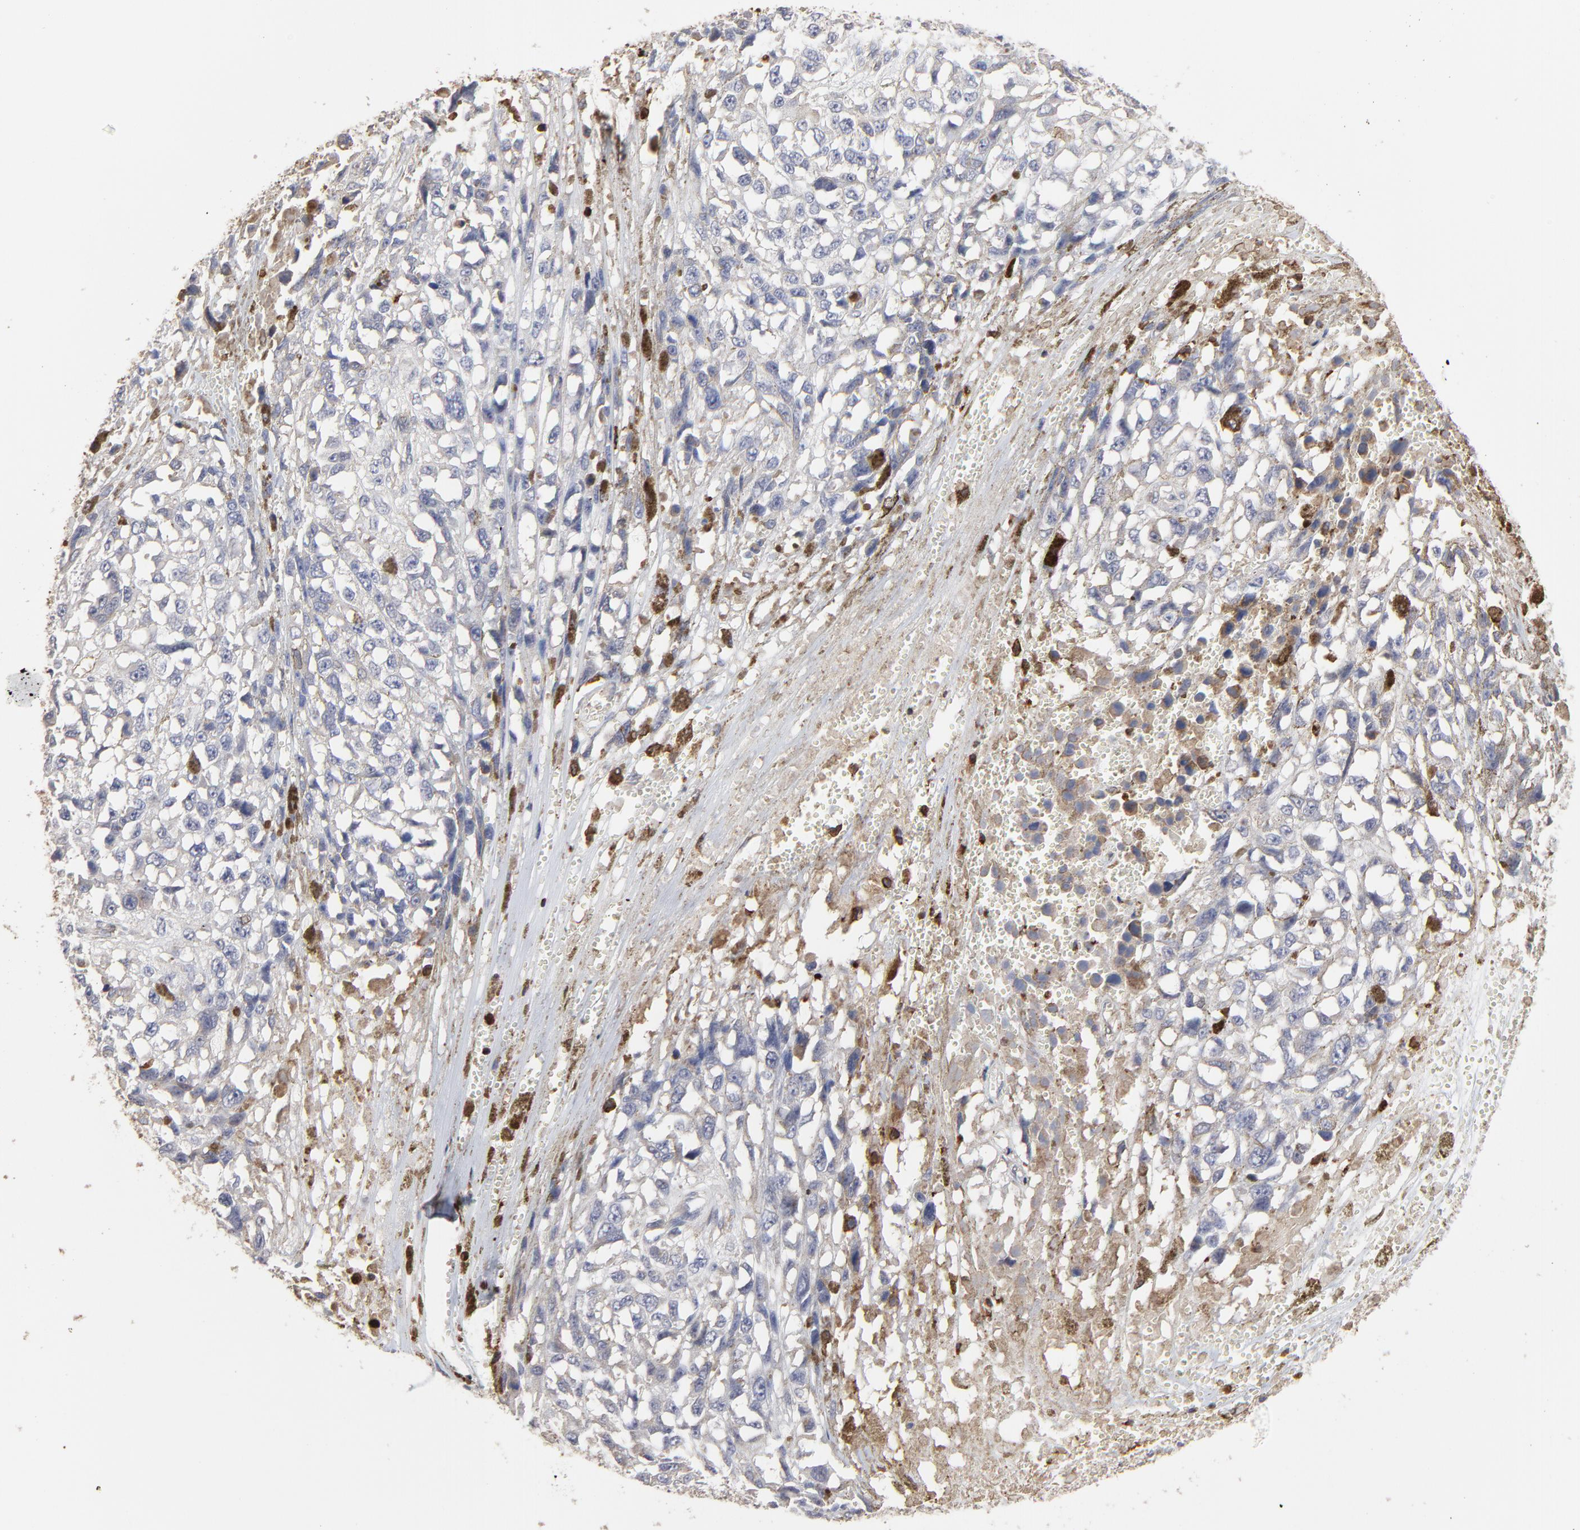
{"staining": {"intensity": "negative", "quantity": "none", "location": "none"}, "tissue": "melanoma", "cell_type": "Tumor cells", "image_type": "cancer", "snomed": [{"axis": "morphology", "description": "Malignant melanoma, Metastatic site"}, {"axis": "topography", "description": "Lymph node"}], "caption": "Tumor cells show no significant protein positivity in malignant melanoma (metastatic site).", "gene": "SLC6A14", "patient": {"sex": "male", "age": 59}}